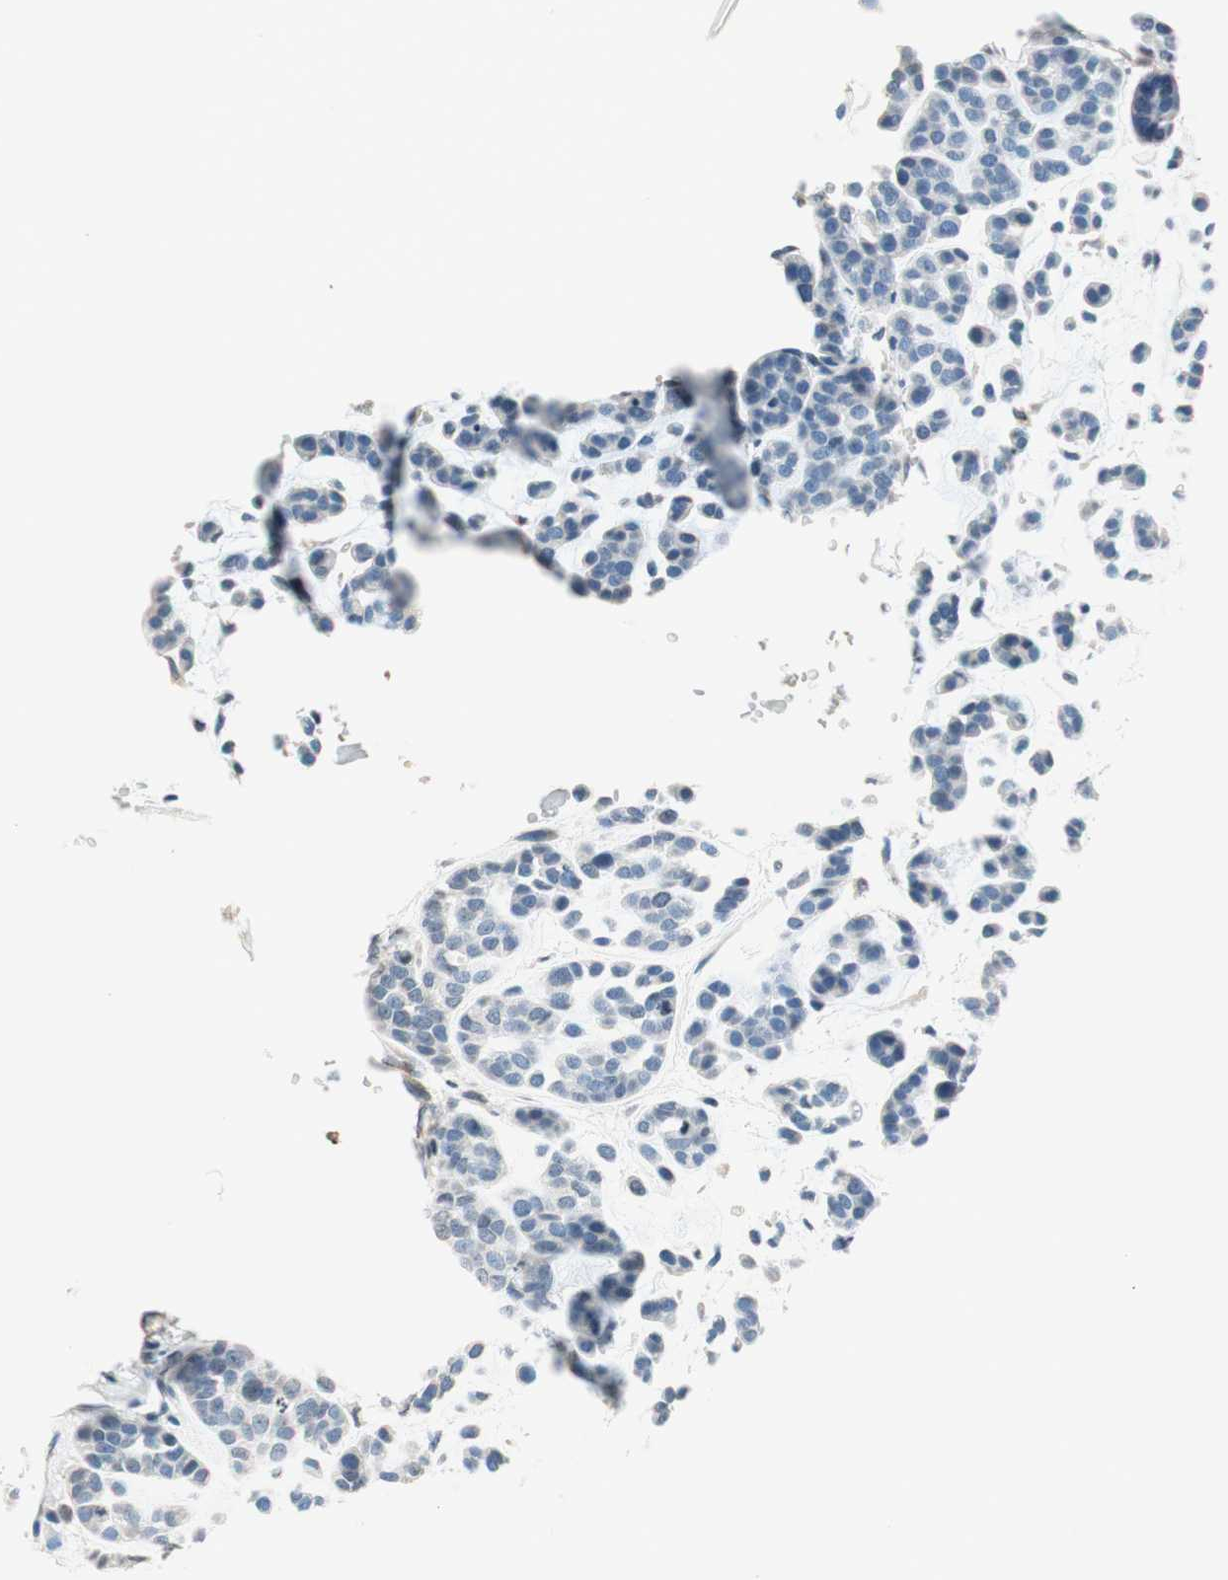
{"staining": {"intensity": "negative", "quantity": "none", "location": "none"}, "tissue": "head and neck cancer", "cell_type": "Tumor cells", "image_type": "cancer", "snomed": [{"axis": "morphology", "description": "Adenocarcinoma, NOS"}, {"axis": "morphology", "description": "Adenoma, NOS"}, {"axis": "topography", "description": "Head-Neck"}], "caption": "High magnification brightfield microscopy of head and neck cancer (adenocarcinoma) stained with DAB (brown) and counterstained with hematoxylin (blue): tumor cells show no significant positivity.", "gene": "WIPF1", "patient": {"sex": "female", "age": 55}}